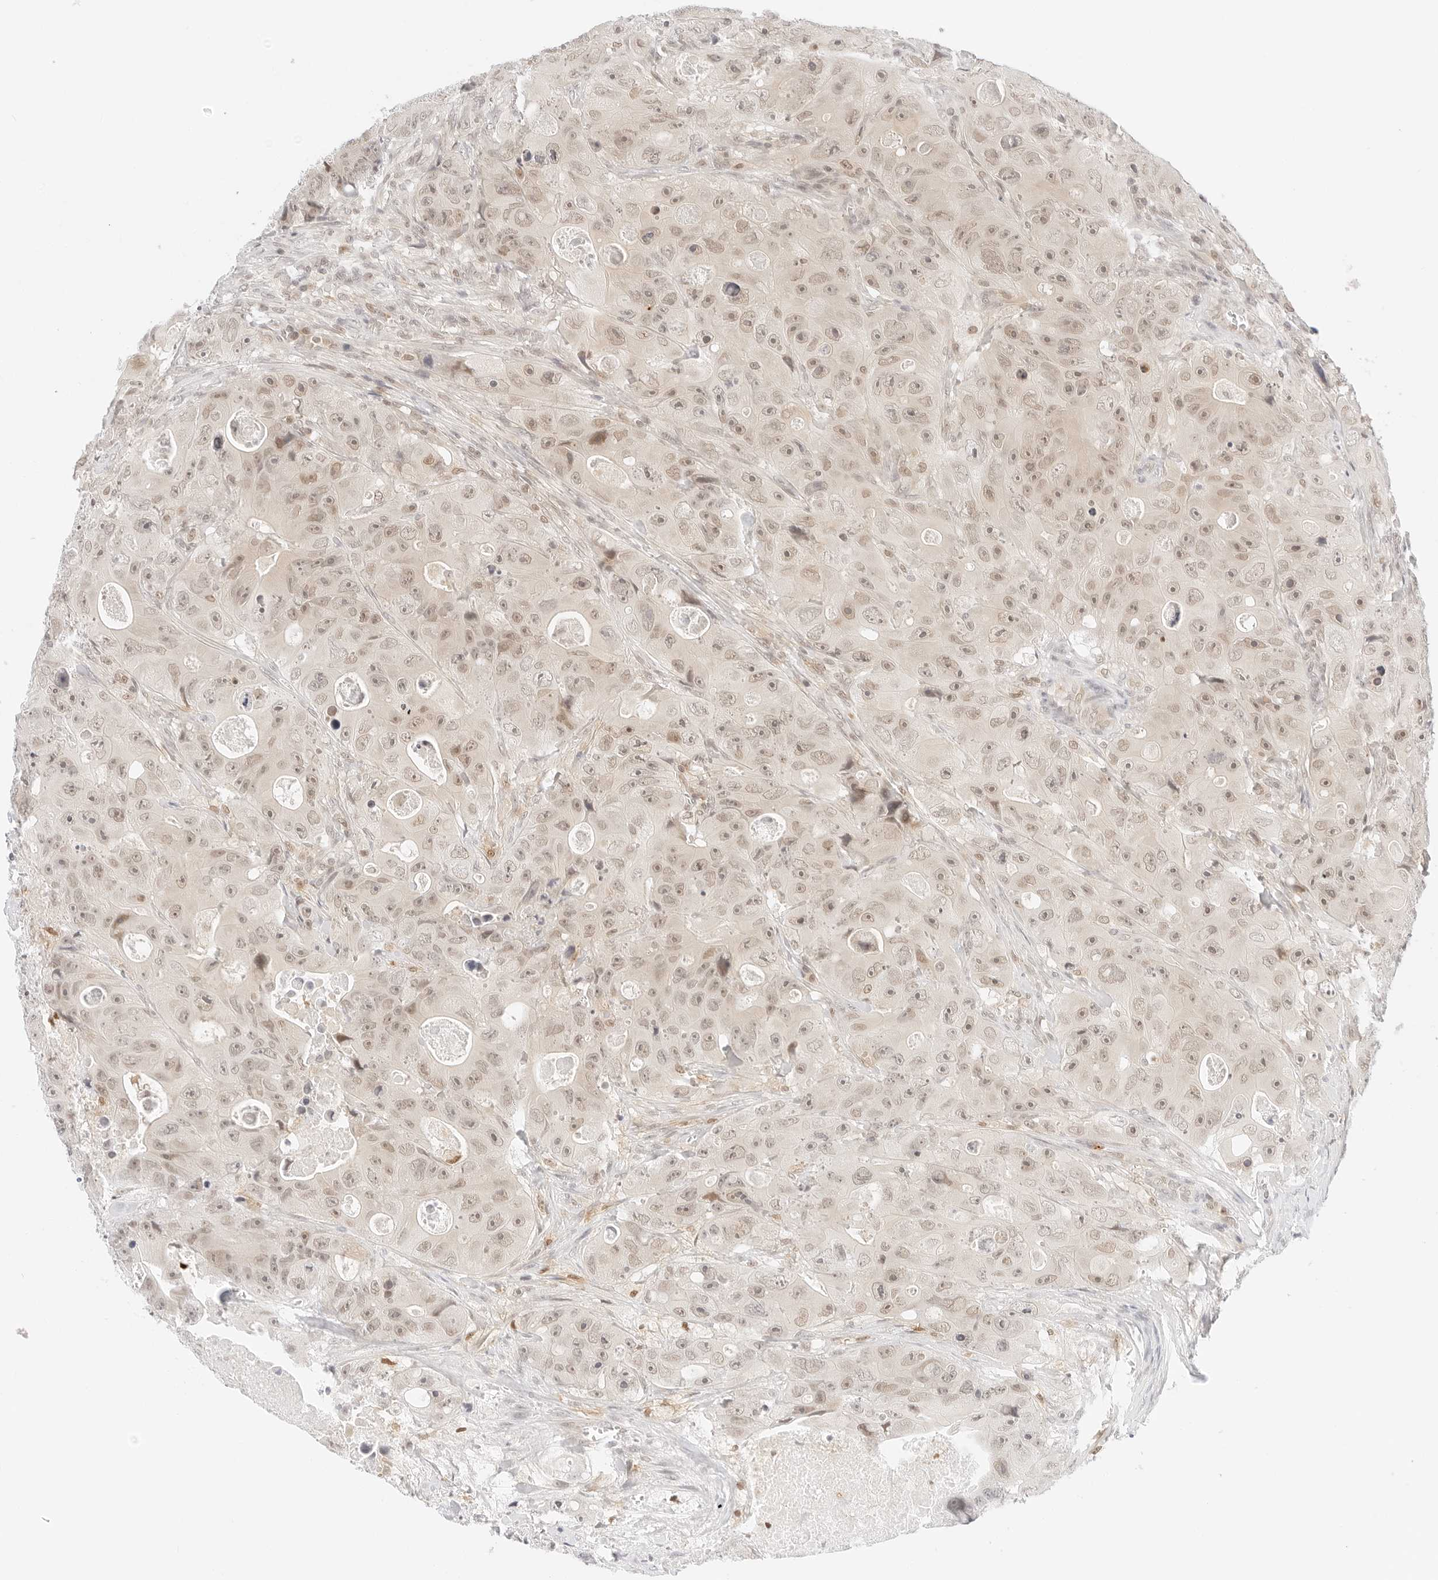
{"staining": {"intensity": "weak", "quantity": "25%-75%", "location": "nuclear"}, "tissue": "colorectal cancer", "cell_type": "Tumor cells", "image_type": "cancer", "snomed": [{"axis": "morphology", "description": "Adenocarcinoma, NOS"}, {"axis": "topography", "description": "Colon"}], "caption": "Protein staining displays weak nuclear staining in about 25%-75% of tumor cells in colorectal adenocarcinoma. (IHC, brightfield microscopy, high magnification).", "gene": "POLR3C", "patient": {"sex": "female", "age": 46}}